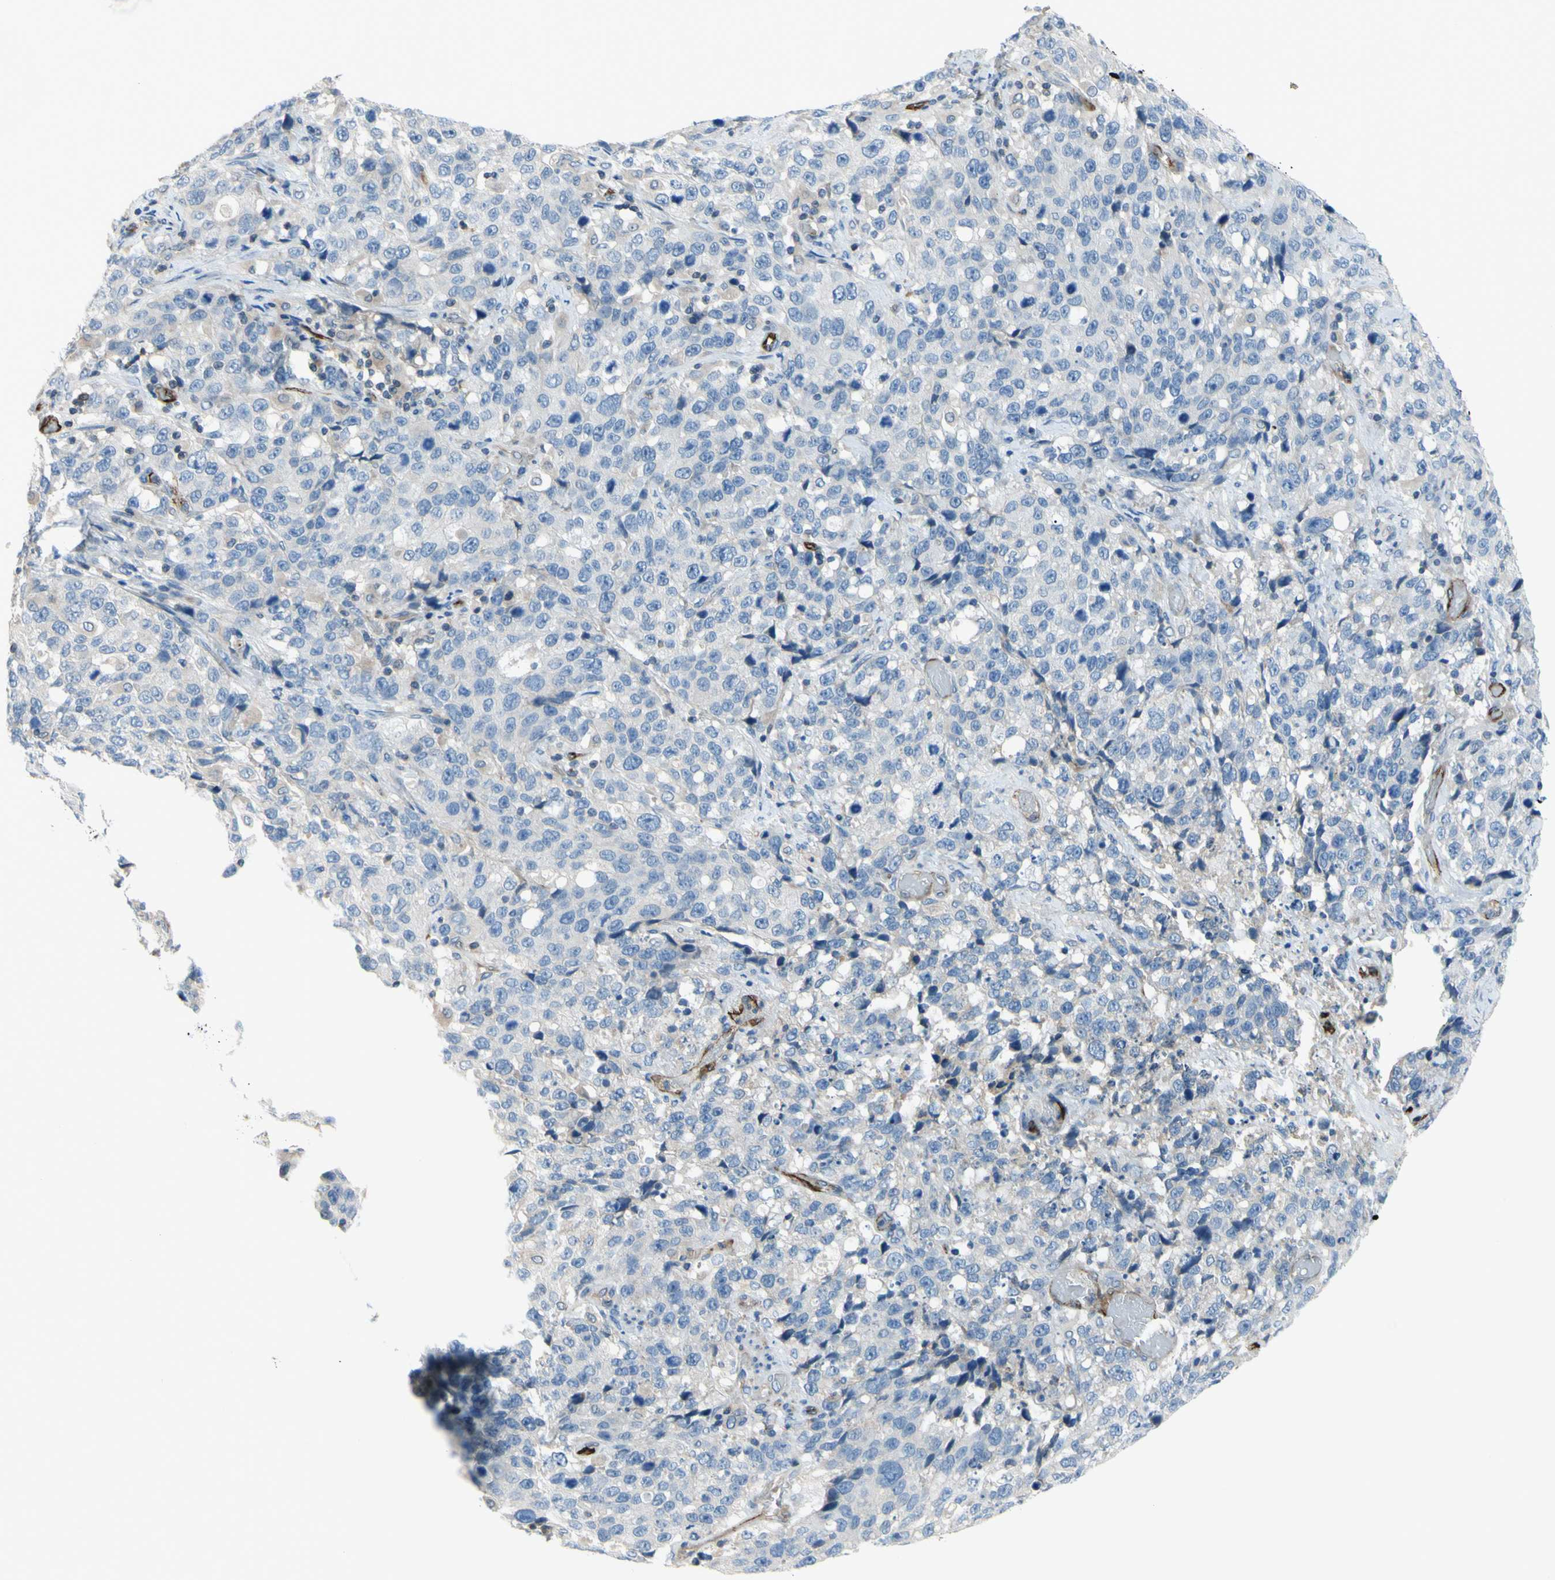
{"staining": {"intensity": "negative", "quantity": "none", "location": "none"}, "tissue": "stomach cancer", "cell_type": "Tumor cells", "image_type": "cancer", "snomed": [{"axis": "morphology", "description": "Normal tissue, NOS"}, {"axis": "morphology", "description": "Adenocarcinoma, NOS"}, {"axis": "topography", "description": "Stomach"}], "caption": "Image shows no protein staining in tumor cells of stomach adenocarcinoma tissue.", "gene": "PRRG2", "patient": {"sex": "male", "age": 48}}